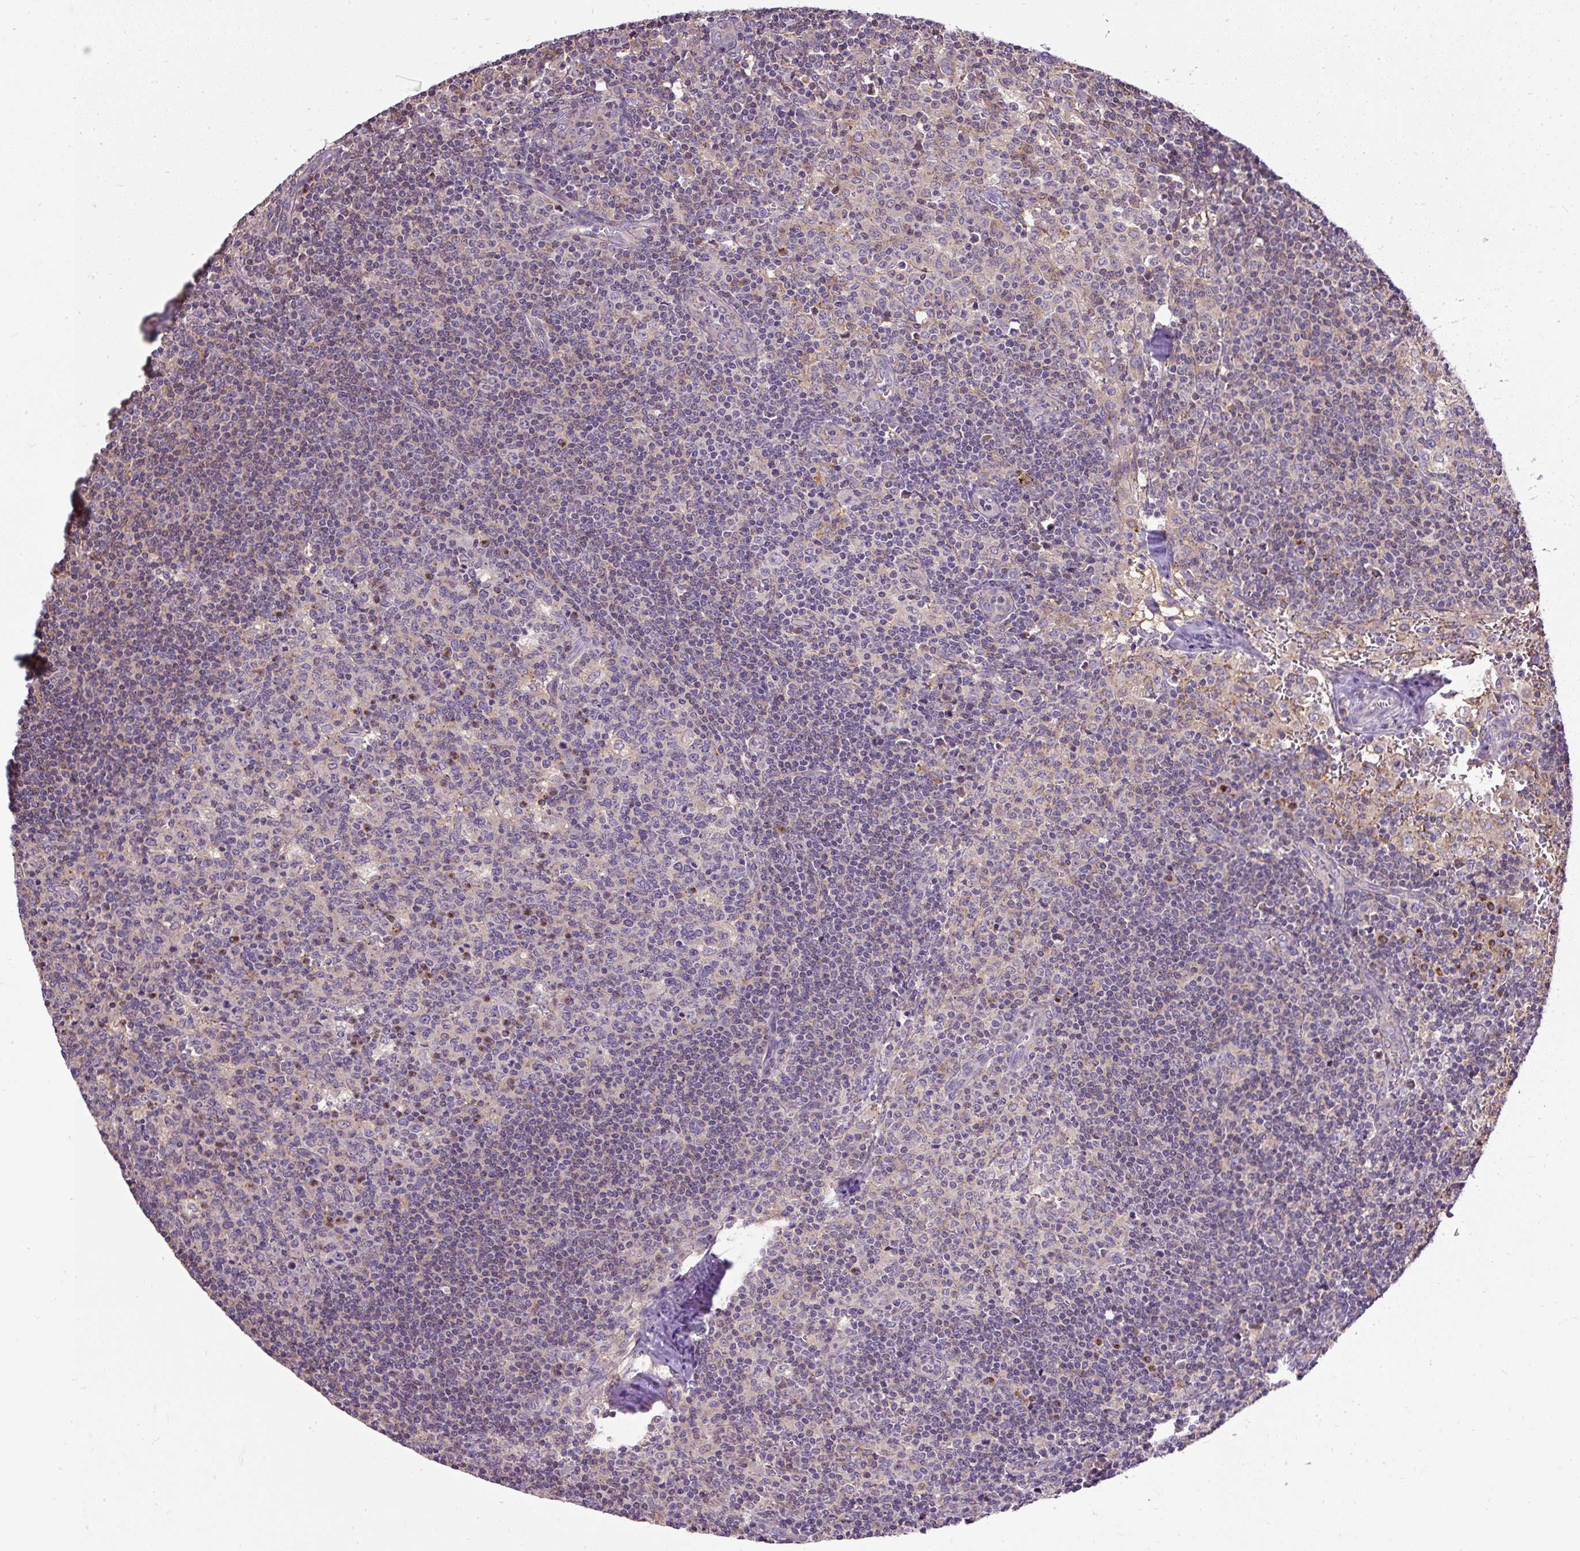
{"staining": {"intensity": "moderate", "quantity": "<25%", "location": "cytoplasmic/membranous"}, "tissue": "lymph node", "cell_type": "Germinal center cells", "image_type": "normal", "snomed": [{"axis": "morphology", "description": "Normal tissue, NOS"}, {"axis": "topography", "description": "Lymph node"}], "caption": "Normal lymph node was stained to show a protein in brown. There is low levels of moderate cytoplasmic/membranous positivity in about <25% of germinal center cells.", "gene": "SMC4", "patient": {"sex": "female", "age": 45}}